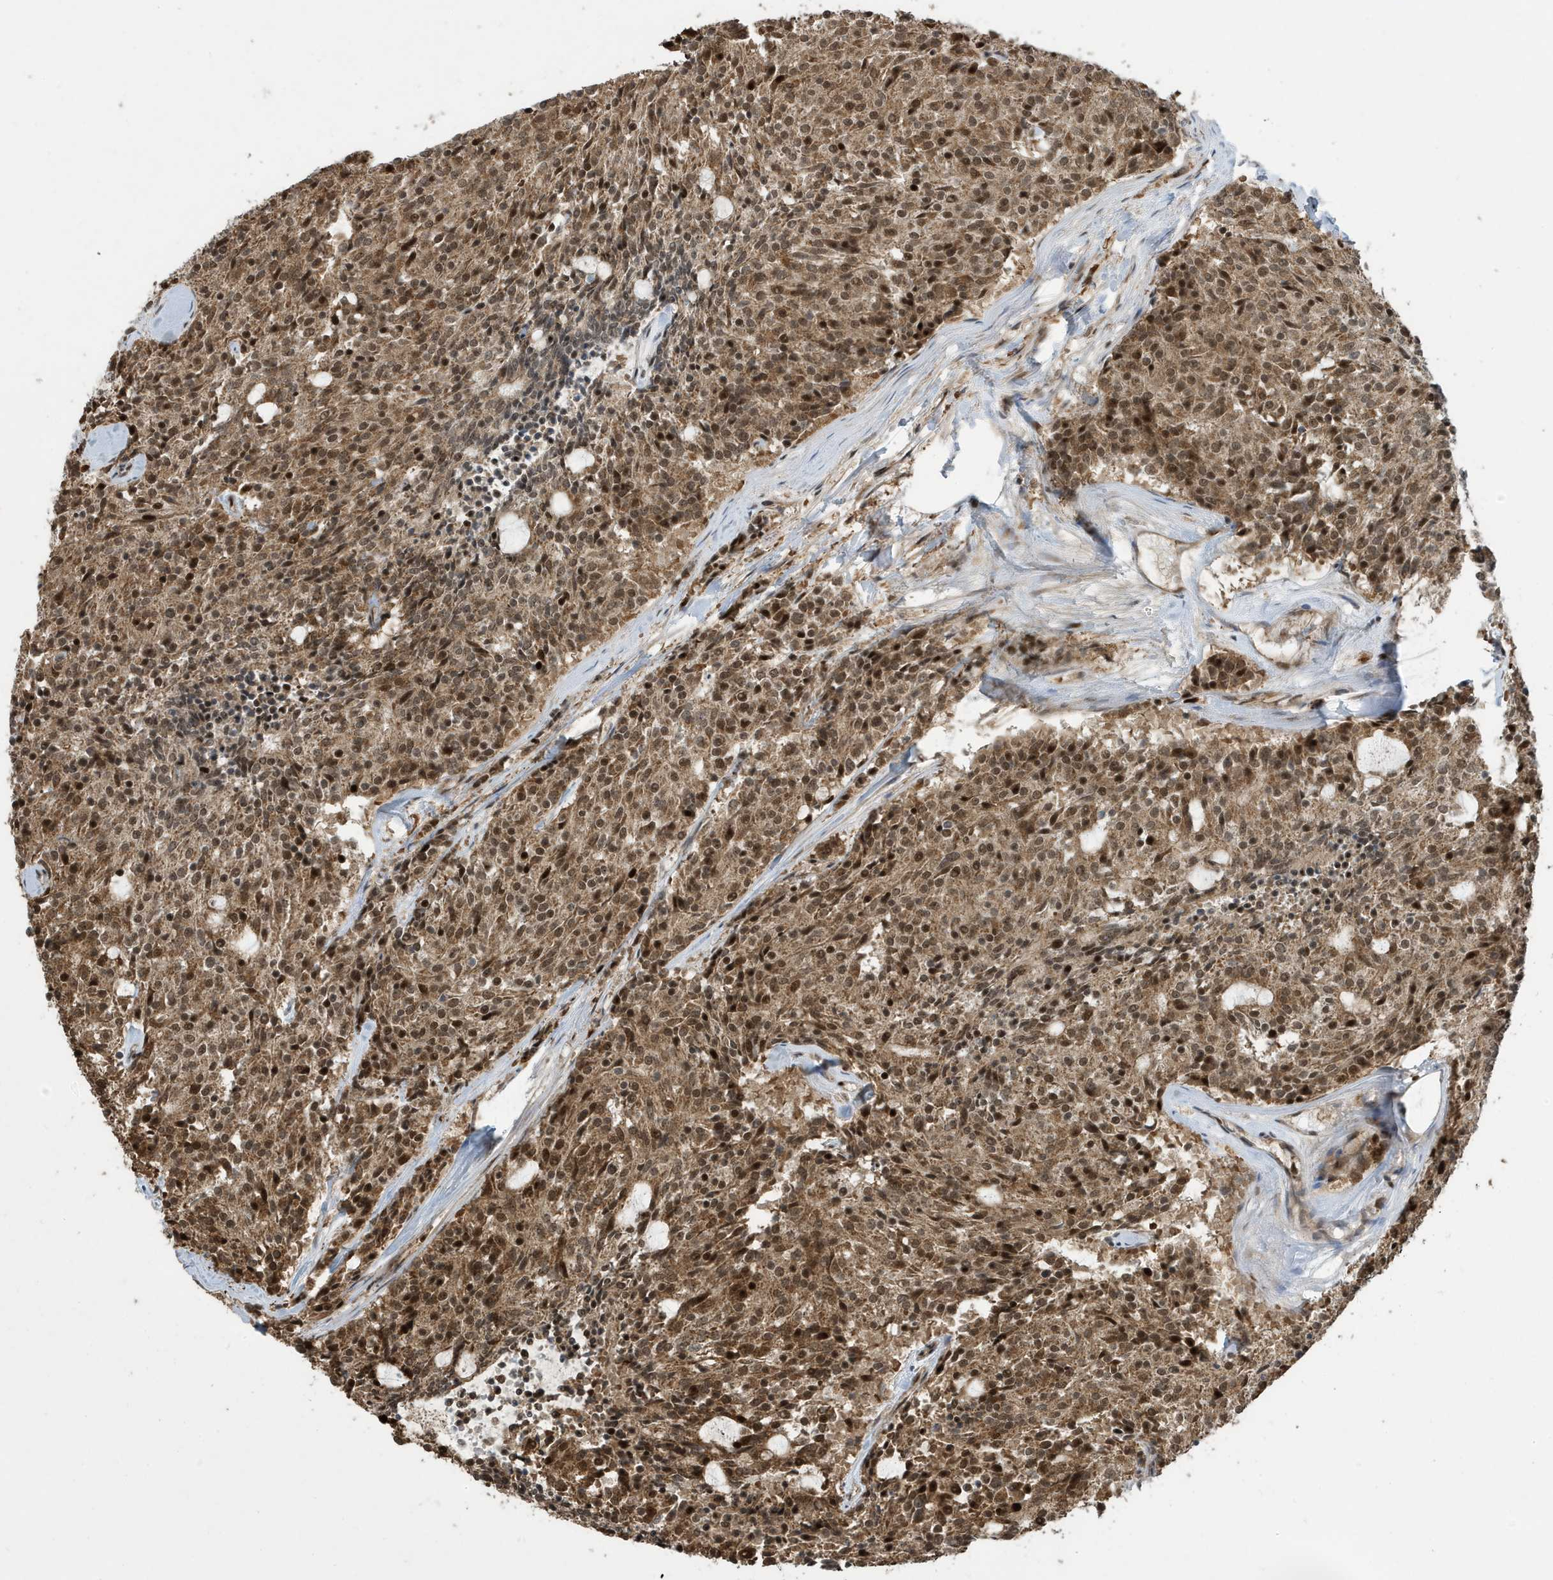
{"staining": {"intensity": "strong", "quantity": ">75%", "location": "cytoplasmic/membranous,nuclear"}, "tissue": "carcinoid", "cell_type": "Tumor cells", "image_type": "cancer", "snomed": [{"axis": "morphology", "description": "Carcinoid, malignant, NOS"}, {"axis": "topography", "description": "Pancreas"}], "caption": "Carcinoid (malignant) tissue reveals strong cytoplasmic/membranous and nuclear positivity in approximately >75% of tumor cells, visualized by immunohistochemistry.", "gene": "FAM9B", "patient": {"sex": "female", "age": 54}}